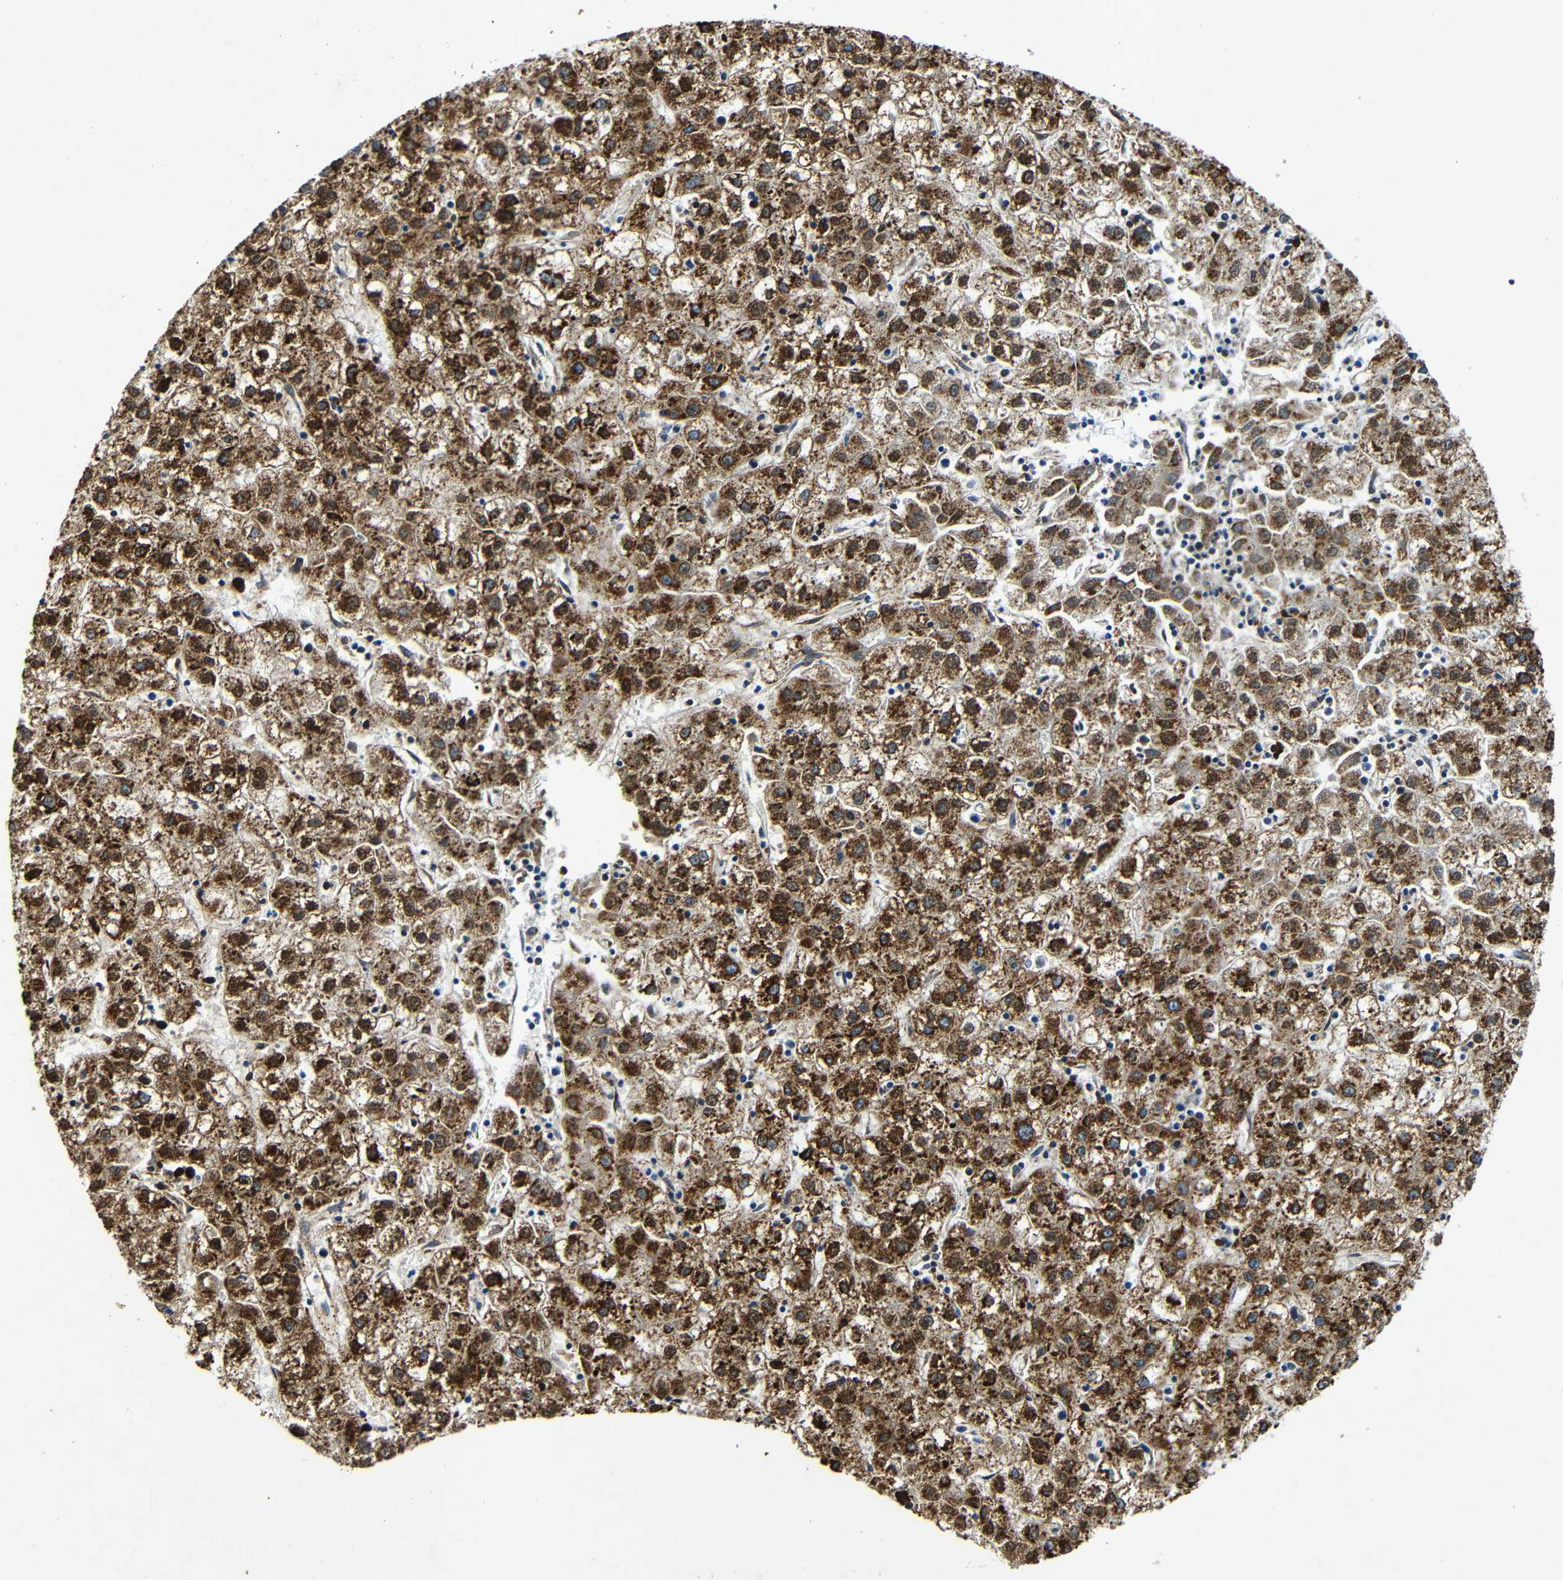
{"staining": {"intensity": "strong", "quantity": ">75%", "location": "cytoplasmic/membranous"}, "tissue": "liver cancer", "cell_type": "Tumor cells", "image_type": "cancer", "snomed": [{"axis": "morphology", "description": "Carcinoma, Hepatocellular, NOS"}, {"axis": "topography", "description": "Liver"}], "caption": "Liver cancer stained for a protein (brown) displays strong cytoplasmic/membranous positive staining in approximately >75% of tumor cells.", "gene": "GALNT18", "patient": {"sex": "male", "age": 72}}